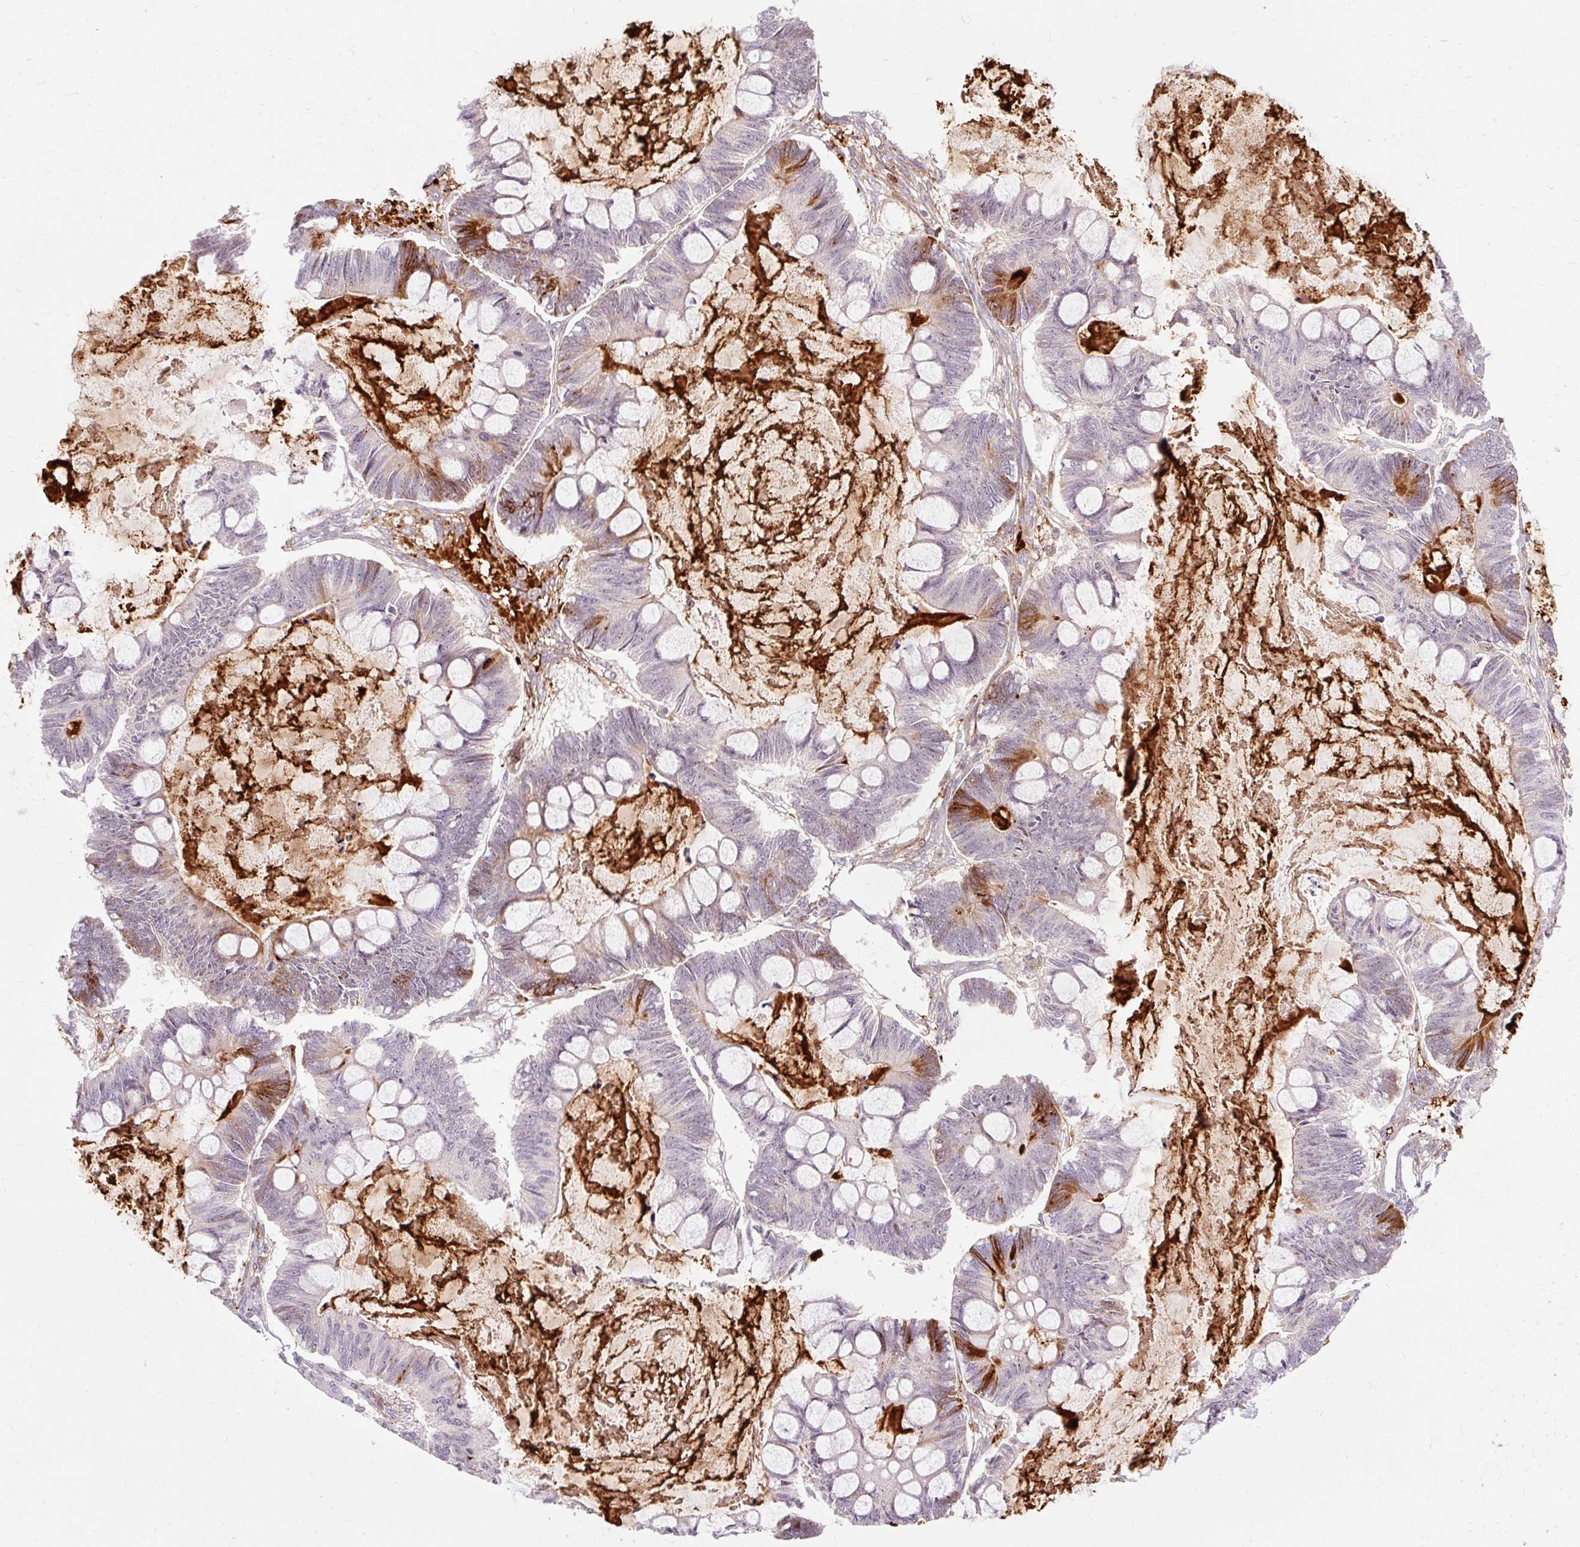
{"staining": {"intensity": "strong", "quantity": "<25%", "location": "cytoplasmic/membranous"}, "tissue": "ovarian cancer", "cell_type": "Tumor cells", "image_type": "cancer", "snomed": [{"axis": "morphology", "description": "Cystadenocarcinoma, mucinous, NOS"}, {"axis": "topography", "description": "Ovary"}], "caption": "Immunohistochemical staining of ovarian cancer reveals medium levels of strong cytoplasmic/membranous protein staining in approximately <25% of tumor cells.", "gene": "CEBPZ", "patient": {"sex": "female", "age": 61}}